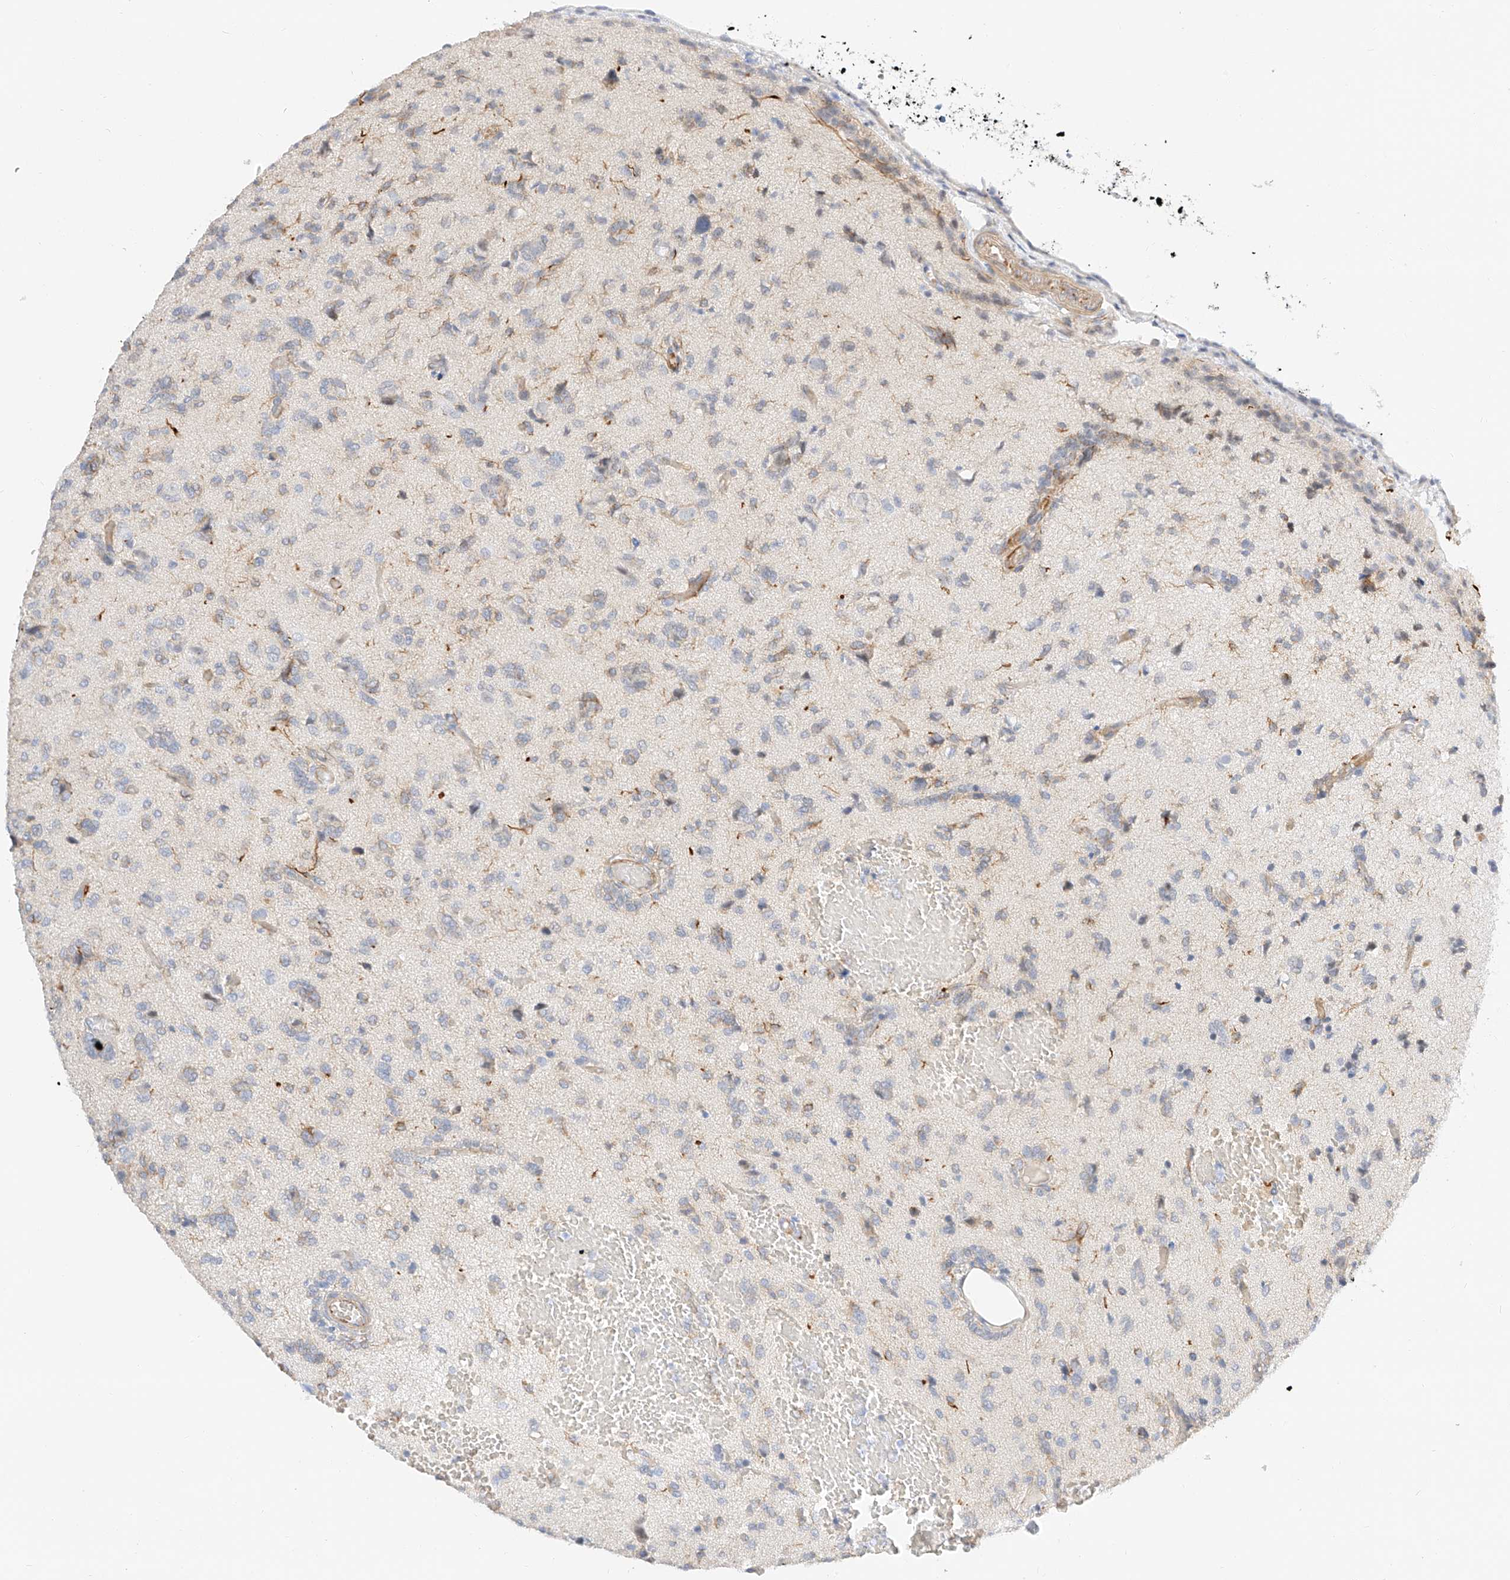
{"staining": {"intensity": "weak", "quantity": "<25%", "location": "cytoplasmic/membranous"}, "tissue": "glioma", "cell_type": "Tumor cells", "image_type": "cancer", "snomed": [{"axis": "morphology", "description": "Glioma, malignant, High grade"}, {"axis": "topography", "description": "Brain"}], "caption": "There is no significant expression in tumor cells of glioma. (DAB (3,3'-diaminobenzidine) immunohistochemistry visualized using brightfield microscopy, high magnification).", "gene": "CDCP2", "patient": {"sex": "female", "age": 59}}